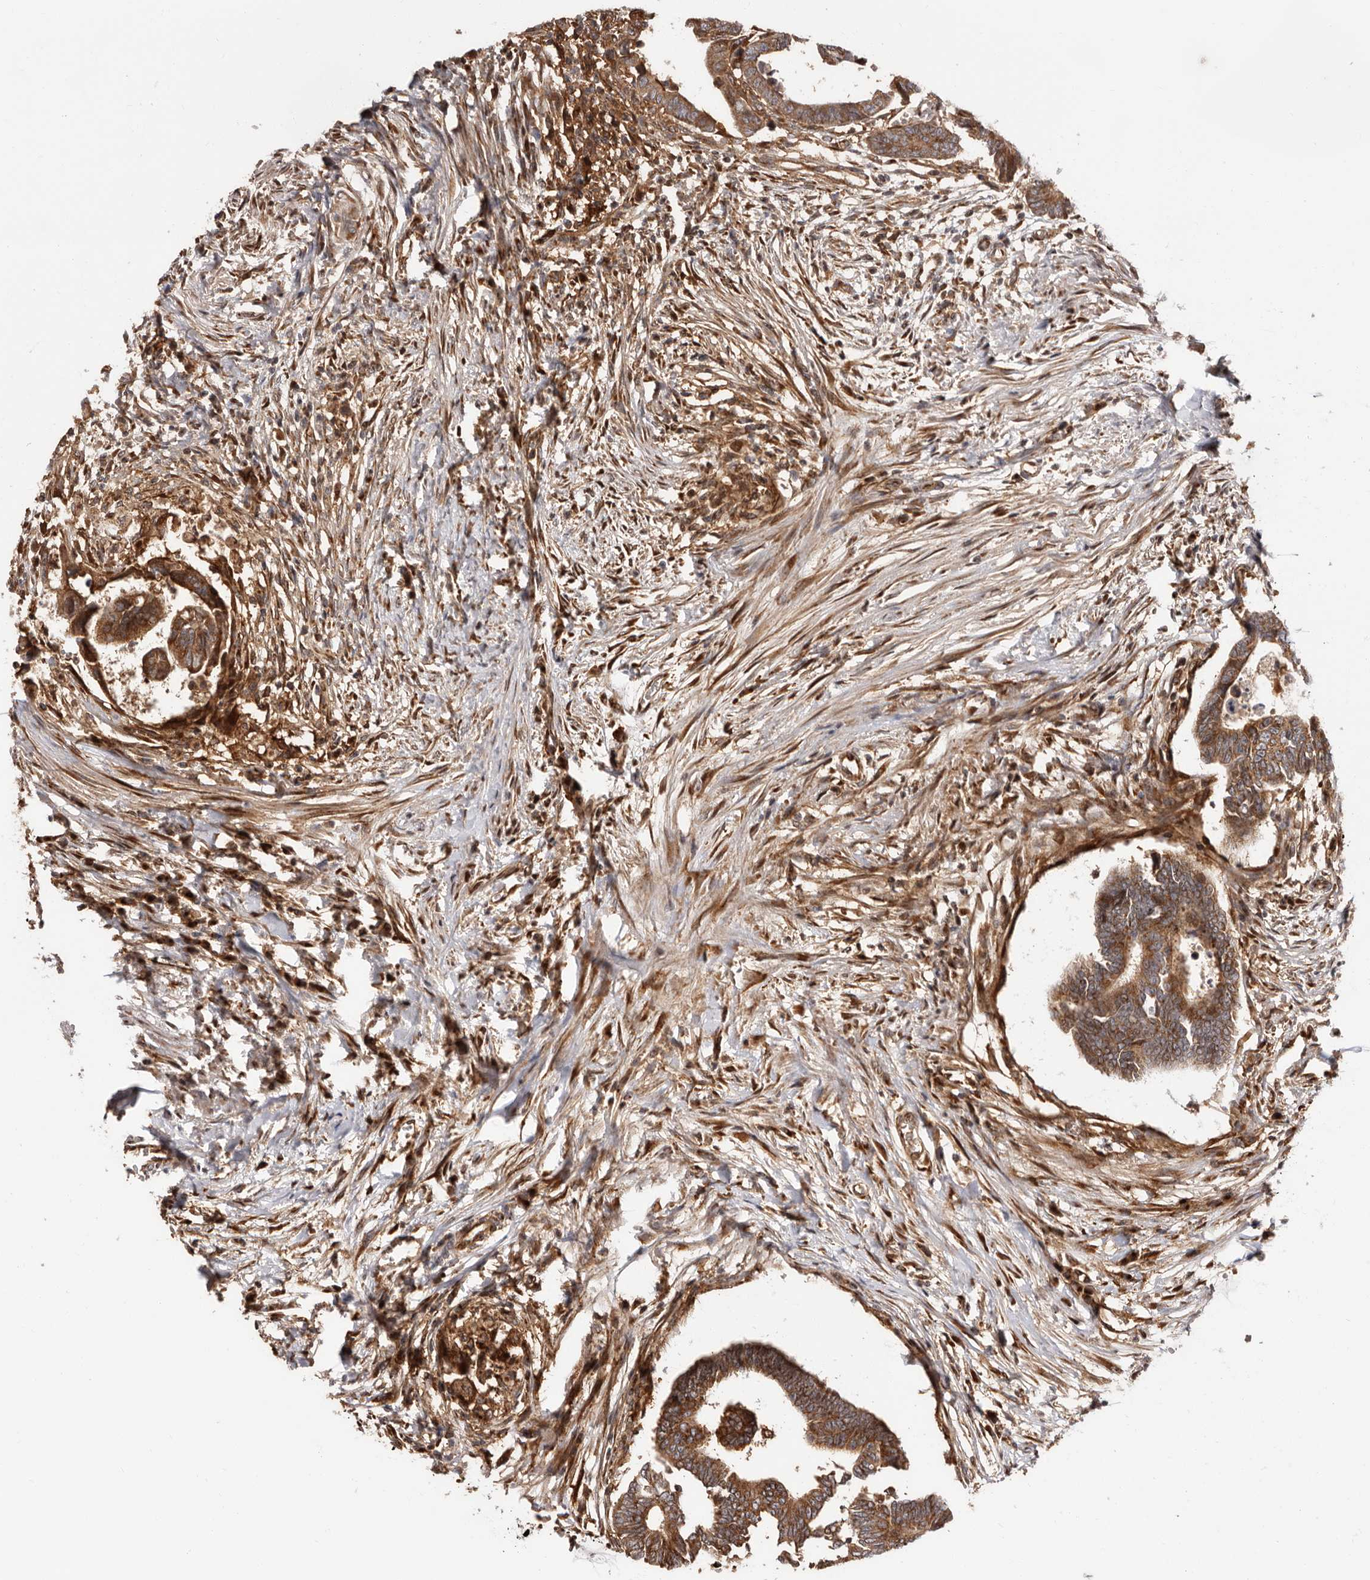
{"staining": {"intensity": "strong", "quantity": ">75%", "location": "cytoplasmic/membranous"}, "tissue": "colorectal cancer", "cell_type": "Tumor cells", "image_type": "cancer", "snomed": [{"axis": "morphology", "description": "Adenocarcinoma, NOS"}, {"axis": "topography", "description": "Rectum"}], "caption": "A brown stain highlights strong cytoplasmic/membranous expression of a protein in human adenocarcinoma (colorectal) tumor cells.", "gene": "GPR27", "patient": {"sex": "female", "age": 65}}